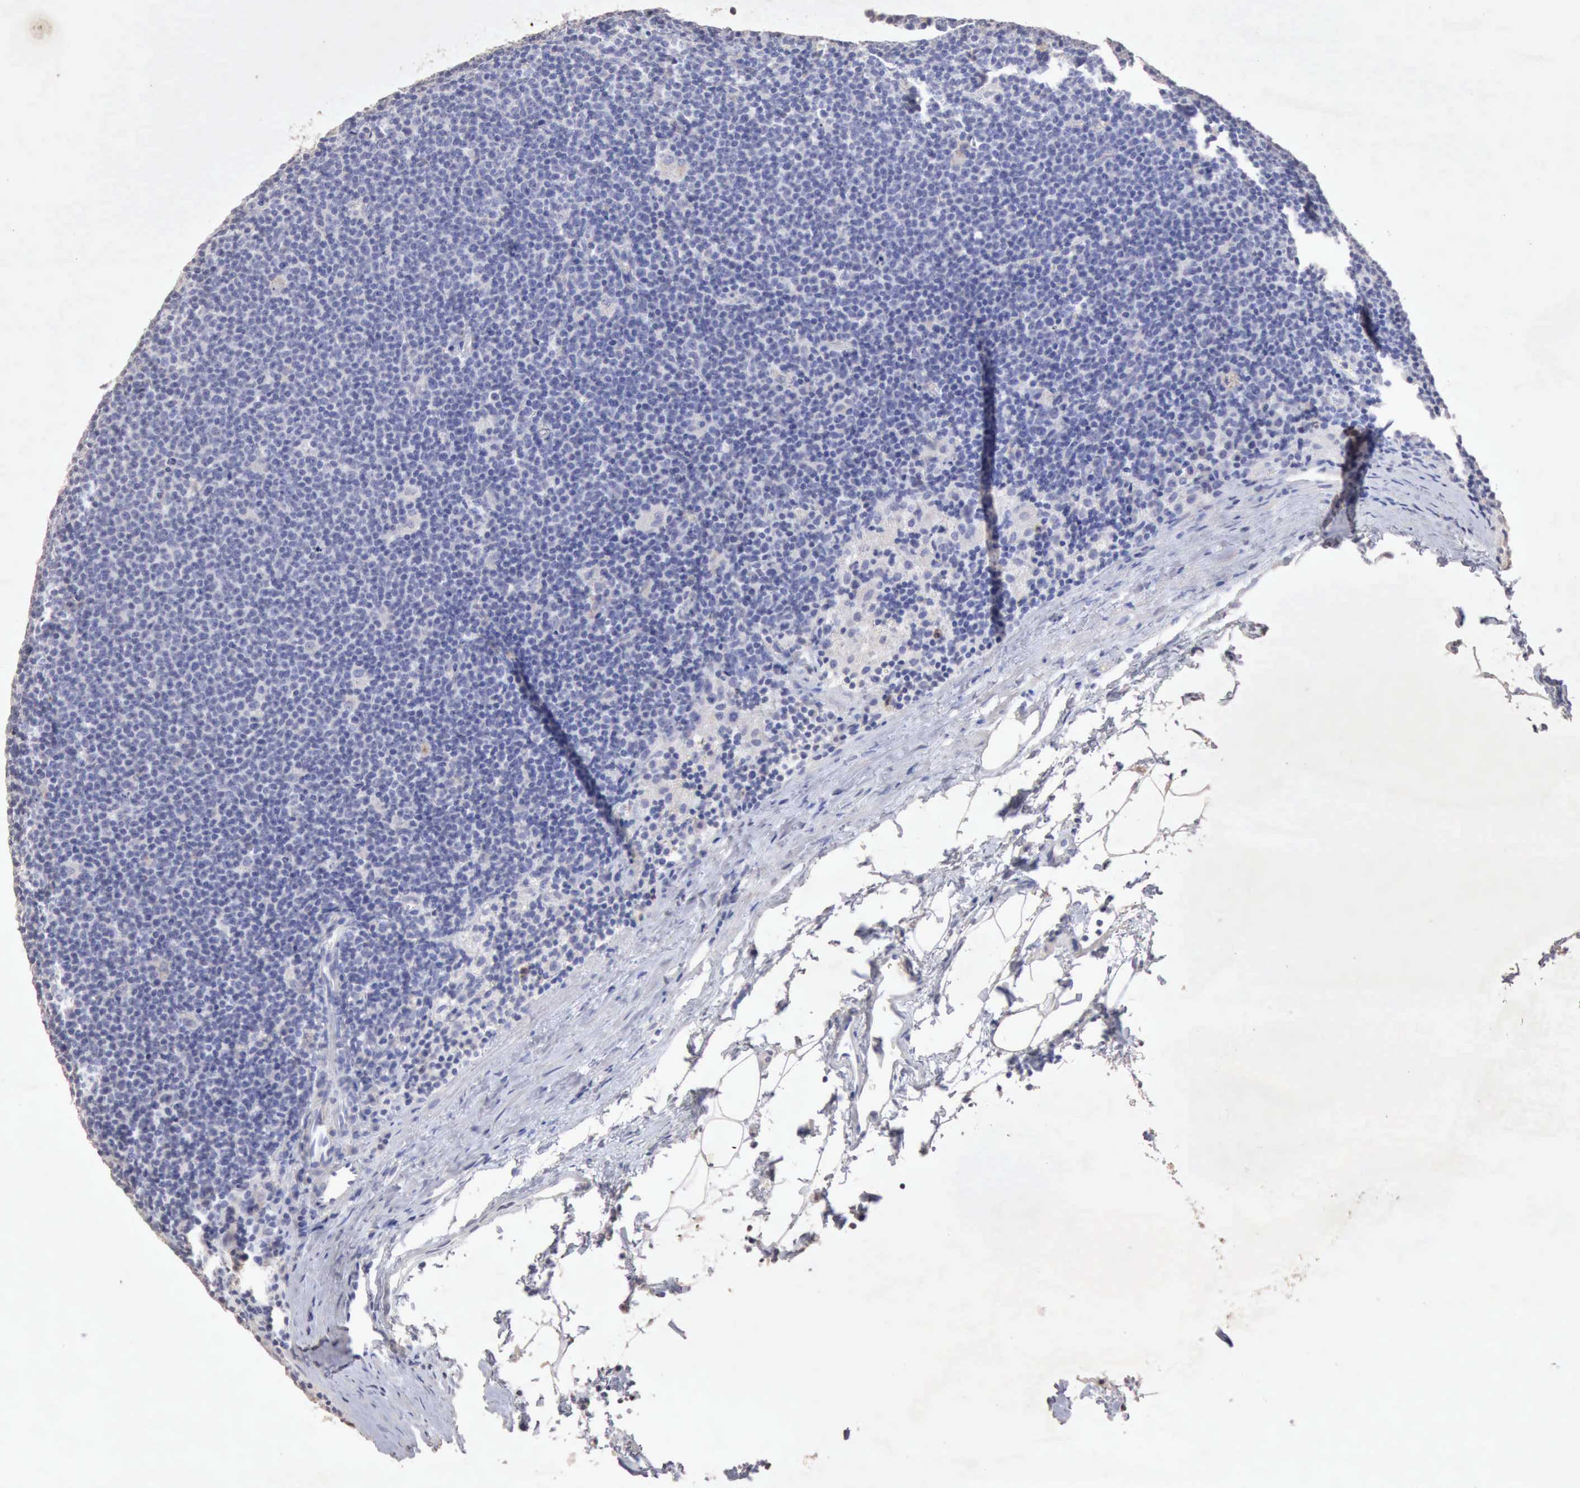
{"staining": {"intensity": "negative", "quantity": "none", "location": "none"}, "tissue": "lymphoma", "cell_type": "Tumor cells", "image_type": "cancer", "snomed": [{"axis": "morphology", "description": "Malignant lymphoma, non-Hodgkin's type, Low grade"}, {"axis": "topography", "description": "Lymph node"}], "caption": "Tumor cells are negative for protein expression in human malignant lymphoma, non-Hodgkin's type (low-grade).", "gene": "KRT6B", "patient": {"sex": "male", "age": 65}}